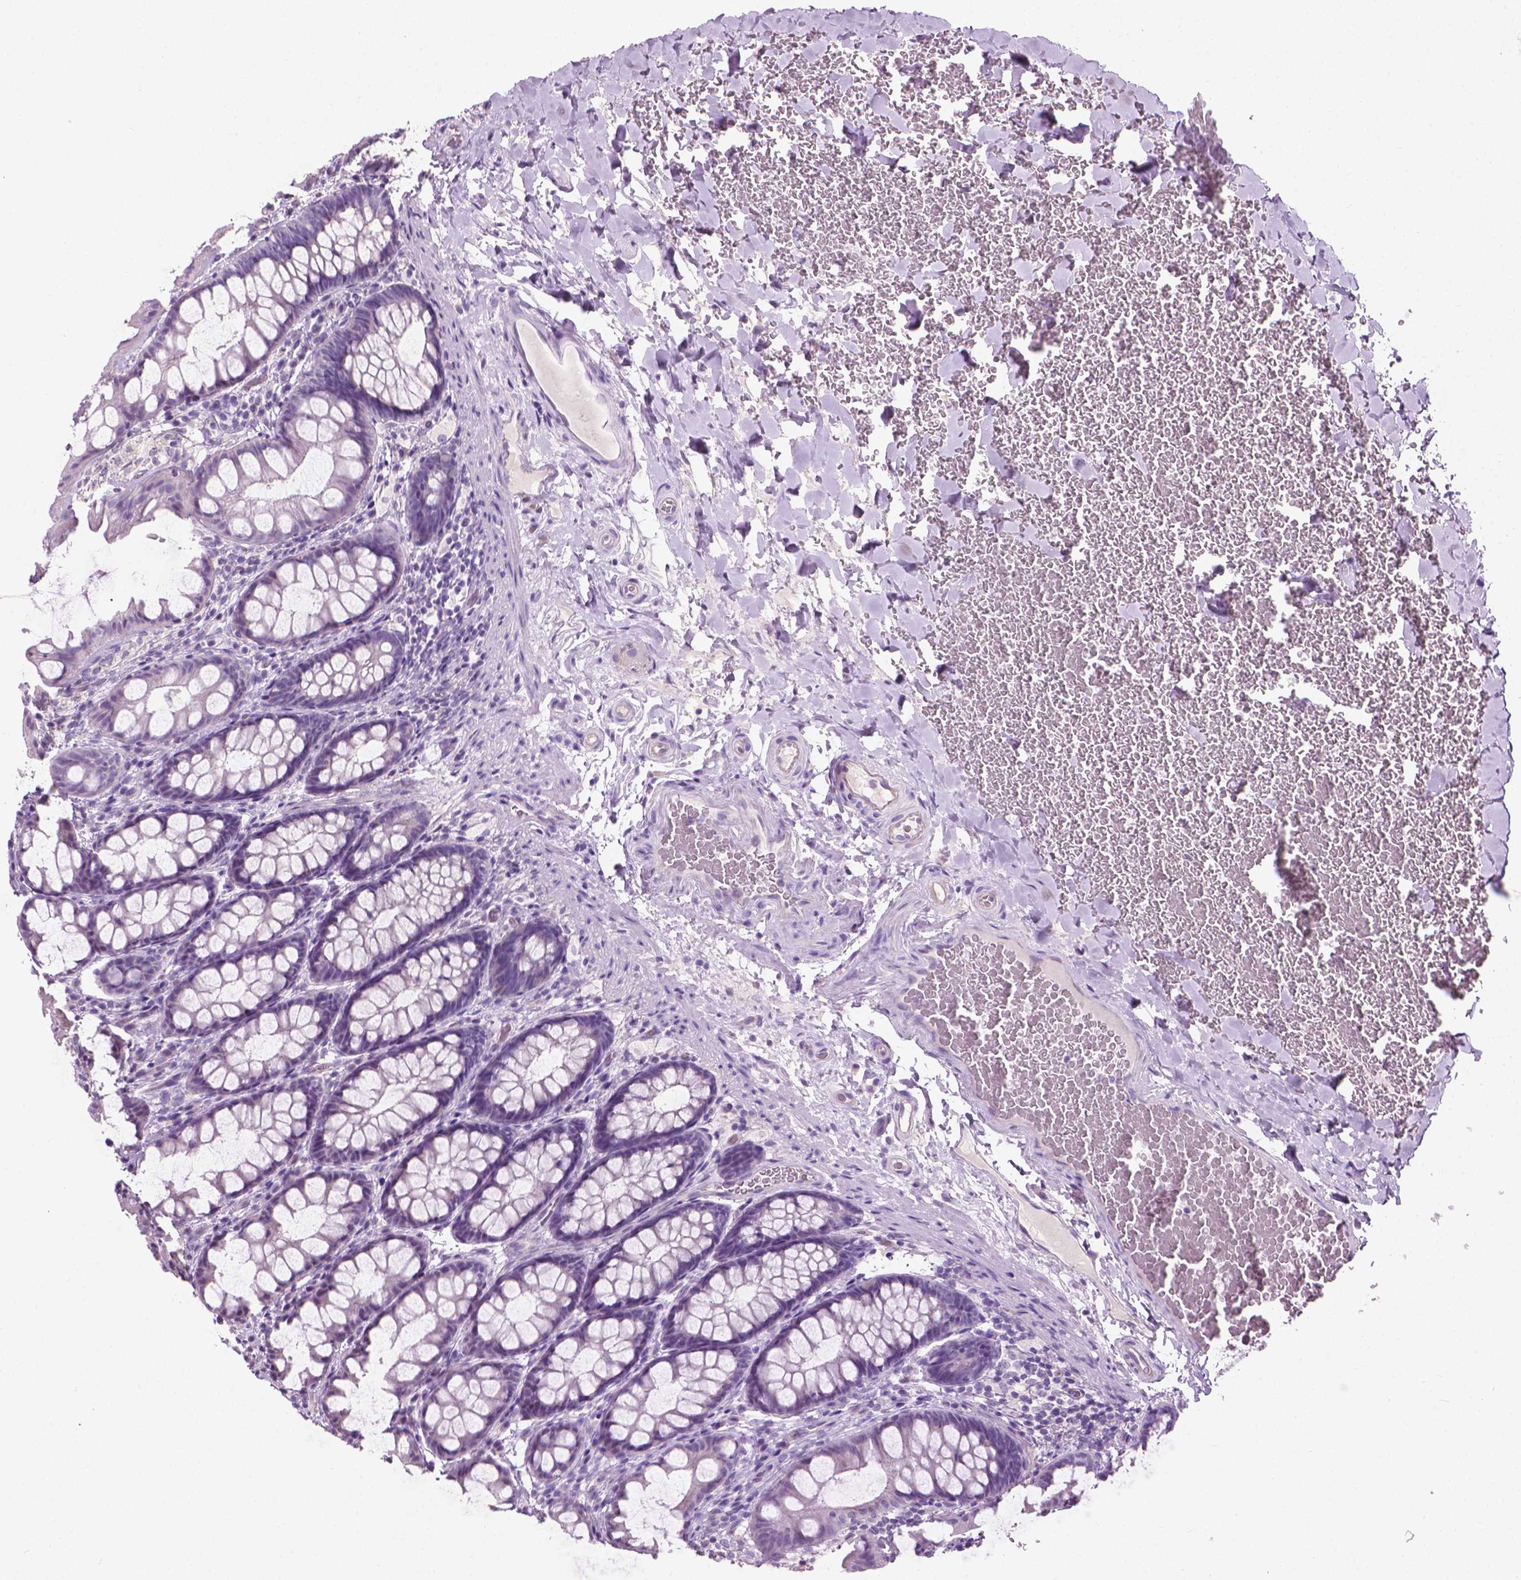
{"staining": {"intensity": "negative", "quantity": "none", "location": "none"}, "tissue": "colon", "cell_type": "Endothelial cells", "image_type": "normal", "snomed": [{"axis": "morphology", "description": "Normal tissue, NOS"}, {"axis": "topography", "description": "Colon"}], "caption": "An IHC photomicrograph of benign colon is shown. There is no staining in endothelial cells of colon. (Stains: DAB (3,3'-diaminobenzidine) immunohistochemistry (IHC) with hematoxylin counter stain, Microscopy: brightfield microscopy at high magnification).", "gene": "KRT73", "patient": {"sex": "male", "age": 47}}